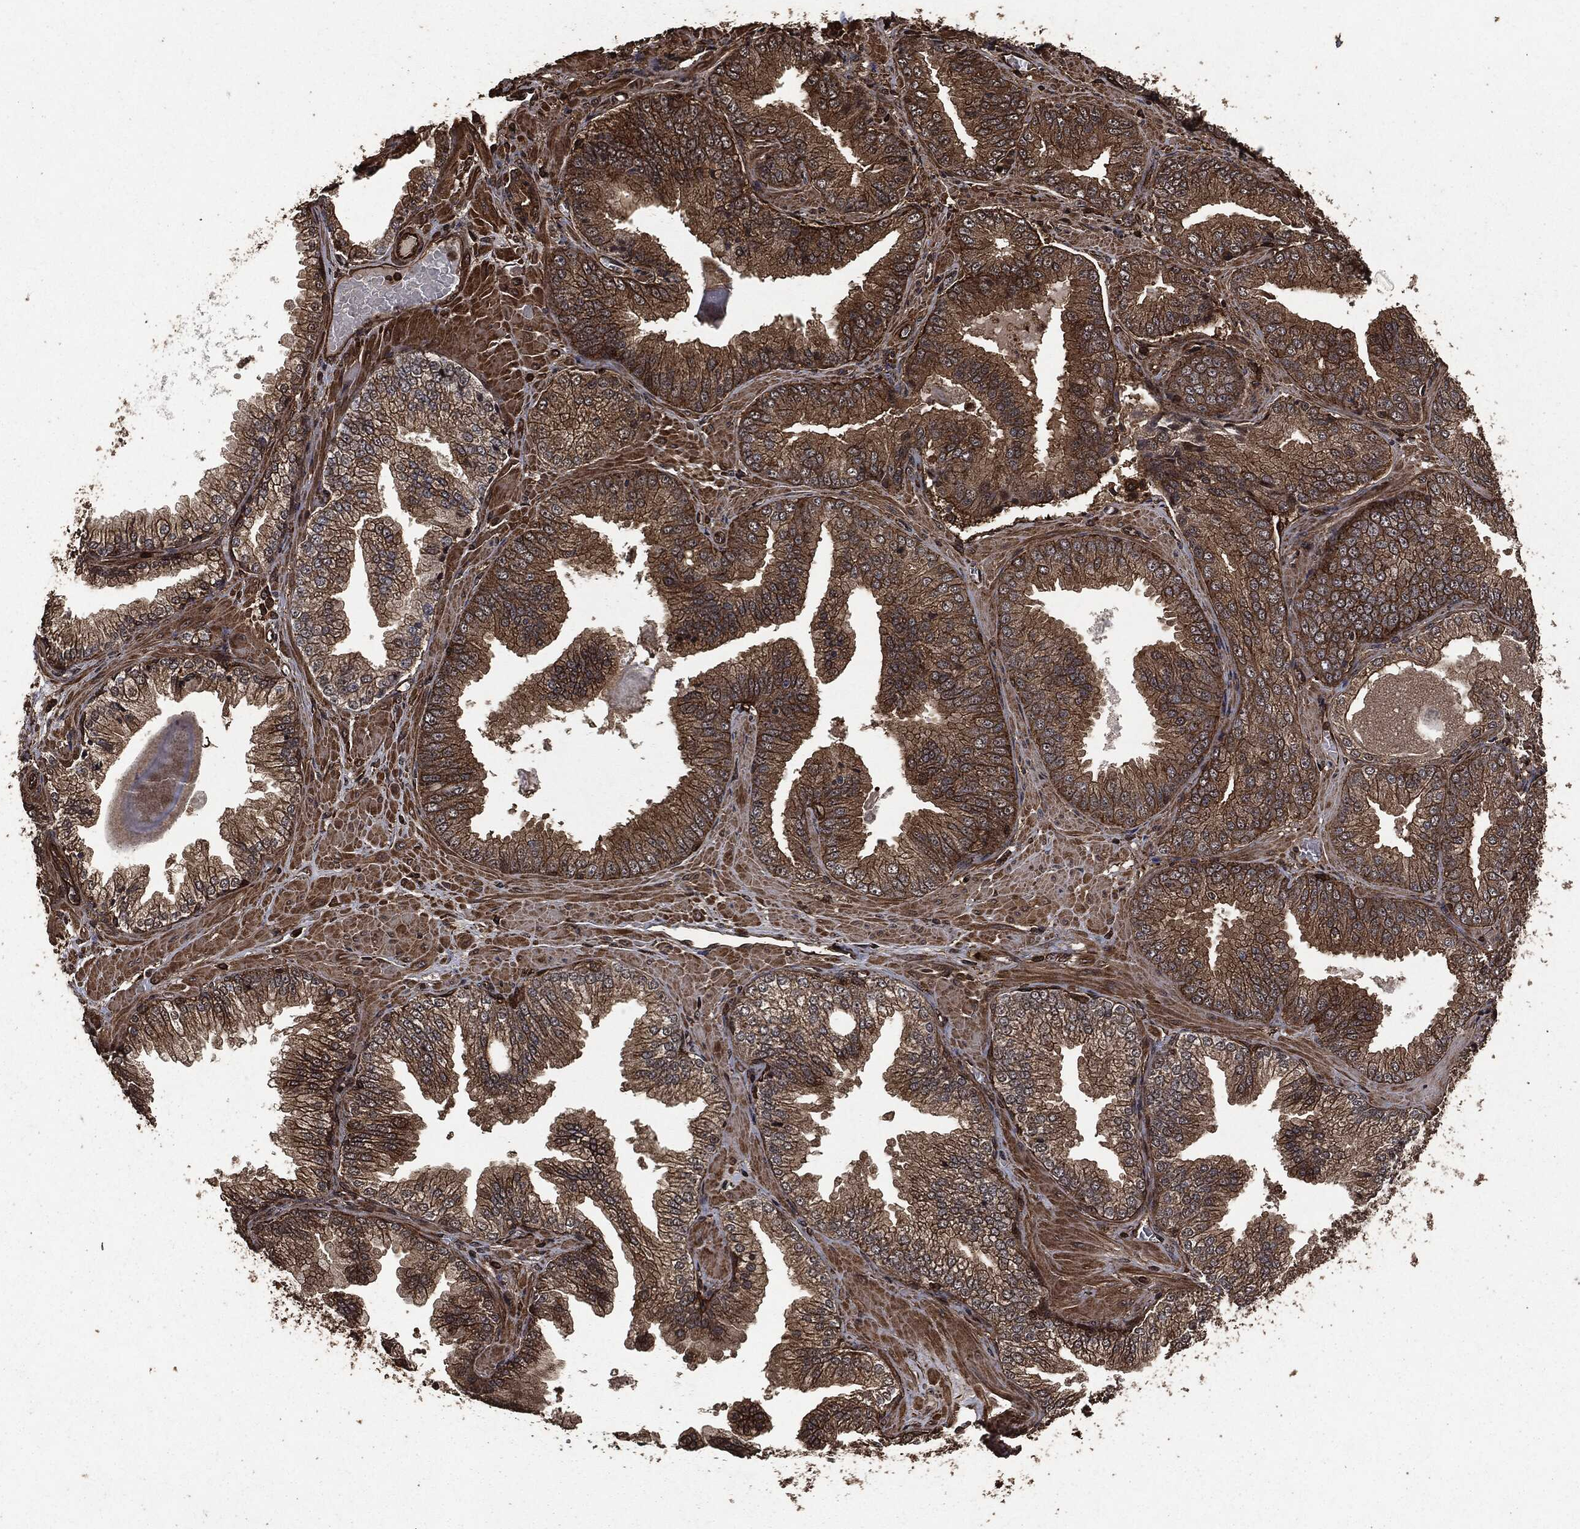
{"staining": {"intensity": "moderate", "quantity": "25%-75%", "location": "cytoplasmic/membranous"}, "tissue": "prostate cancer", "cell_type": "Tumor cells", "image_type": "cancer", "snomed": [{"axis": "morphology", "description": "Adenocarcinoma, Low grade"}, {"axis": "topography", "description": "Prostate"}], "caption": "A brown stain shows moderate cytoplasmic/membranous expression of a protein in prostate cancer tumor cells.", "gene": "HRAS", "patient": {"sex": "male", "age": 72}}